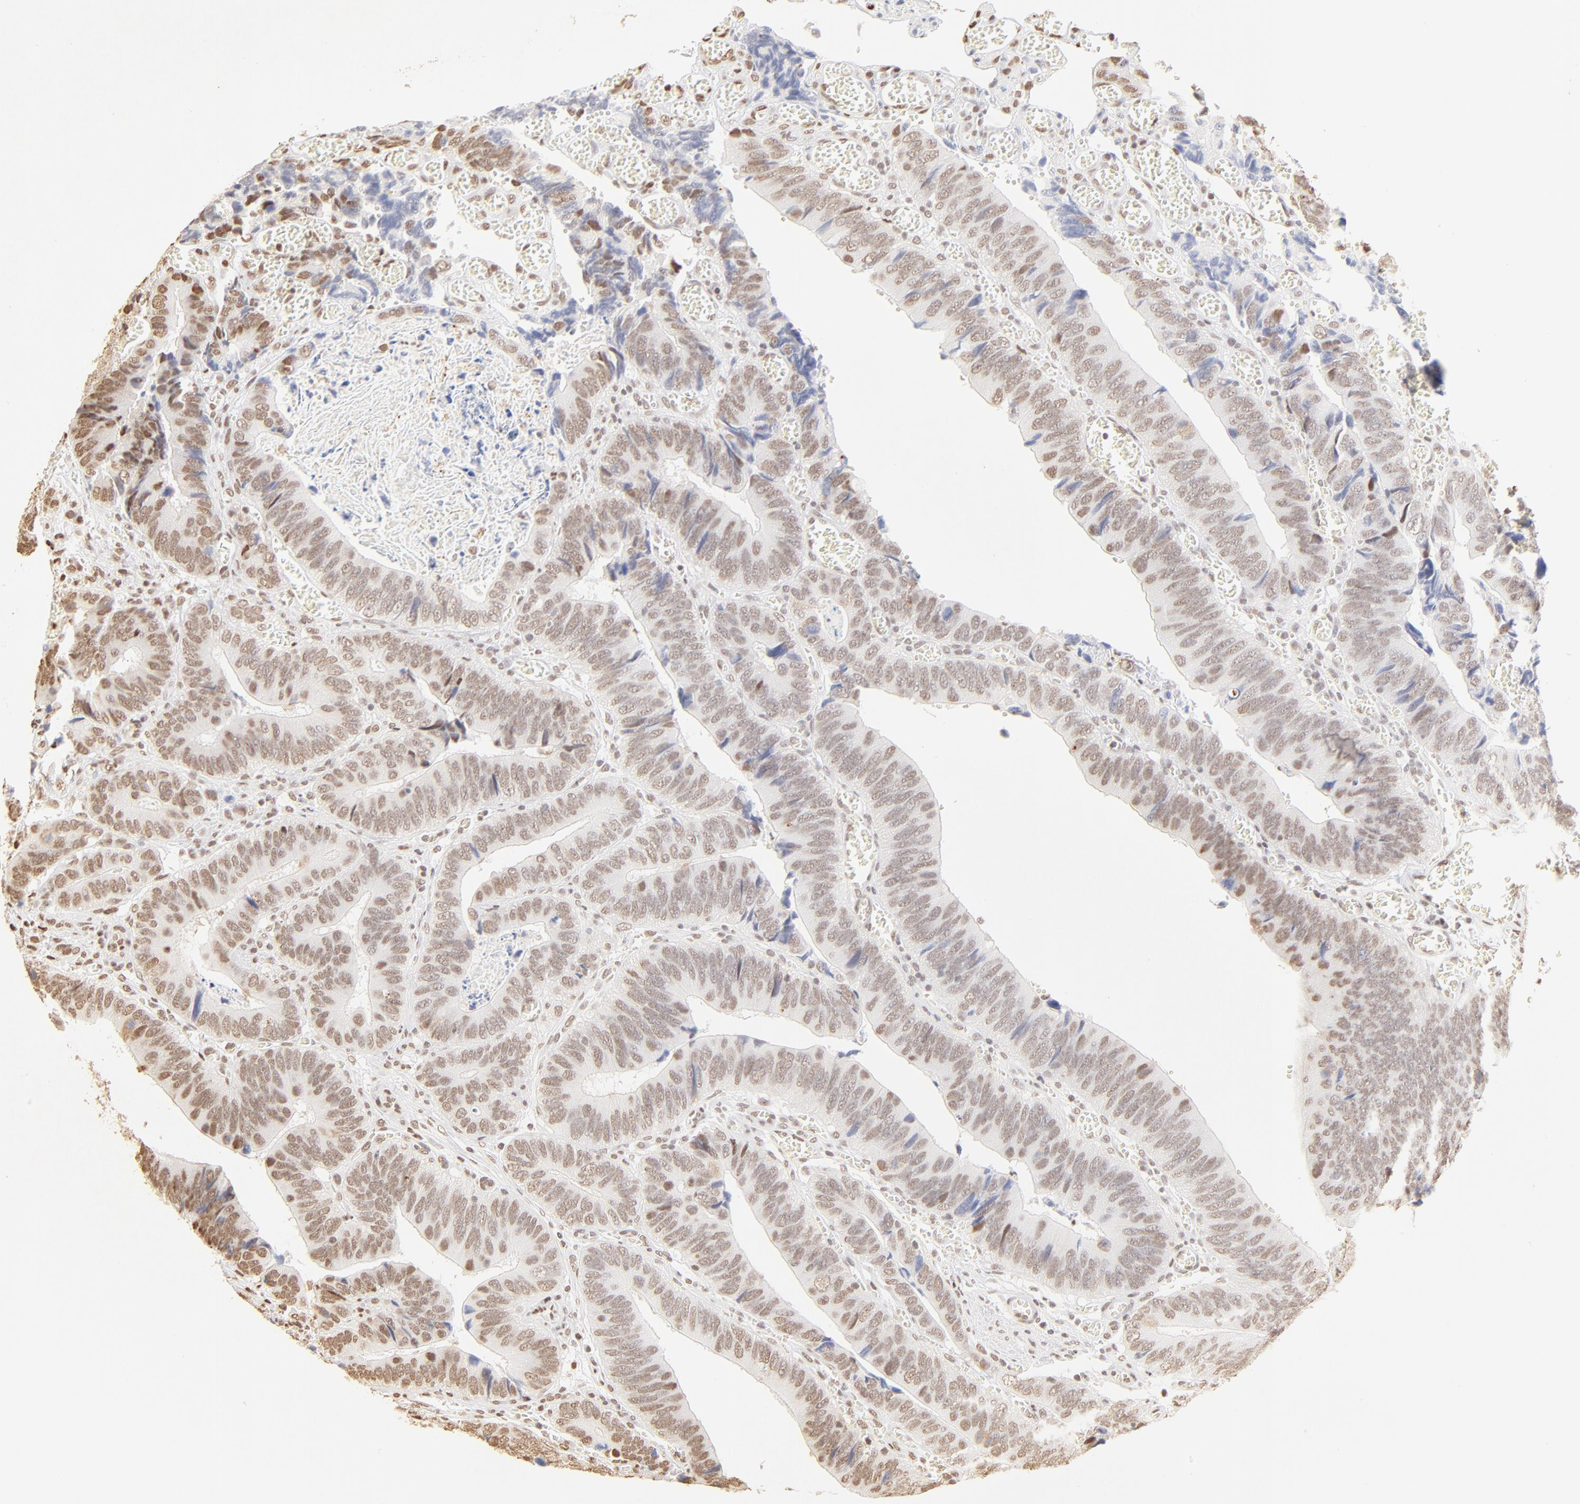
{"staining": {"intensity": "weak", "quantity": "25%-75%", "location": "cytoplasmic/membranous,nuclear"}, "tissue": "colorectal cancer", "cell_type": "Tumor cells", "image_type": "cancer", "snomed": [{"axis": "morphology", "description": "Adenocarcinoma, NOS"}, {"axis": "topography", "description": "Colon"}], "caption": "Immunohistochemistry (IHC) (DAB (3,3'-diaminobenzidine)) staining of colorectal cancer exhibits weak cytoplasmic/membranous and nuclear protein expression in approximately 25%-75% of tumor cells.", "gene": "ZNF540", "patient": {"sex": "male", "age": 72}}